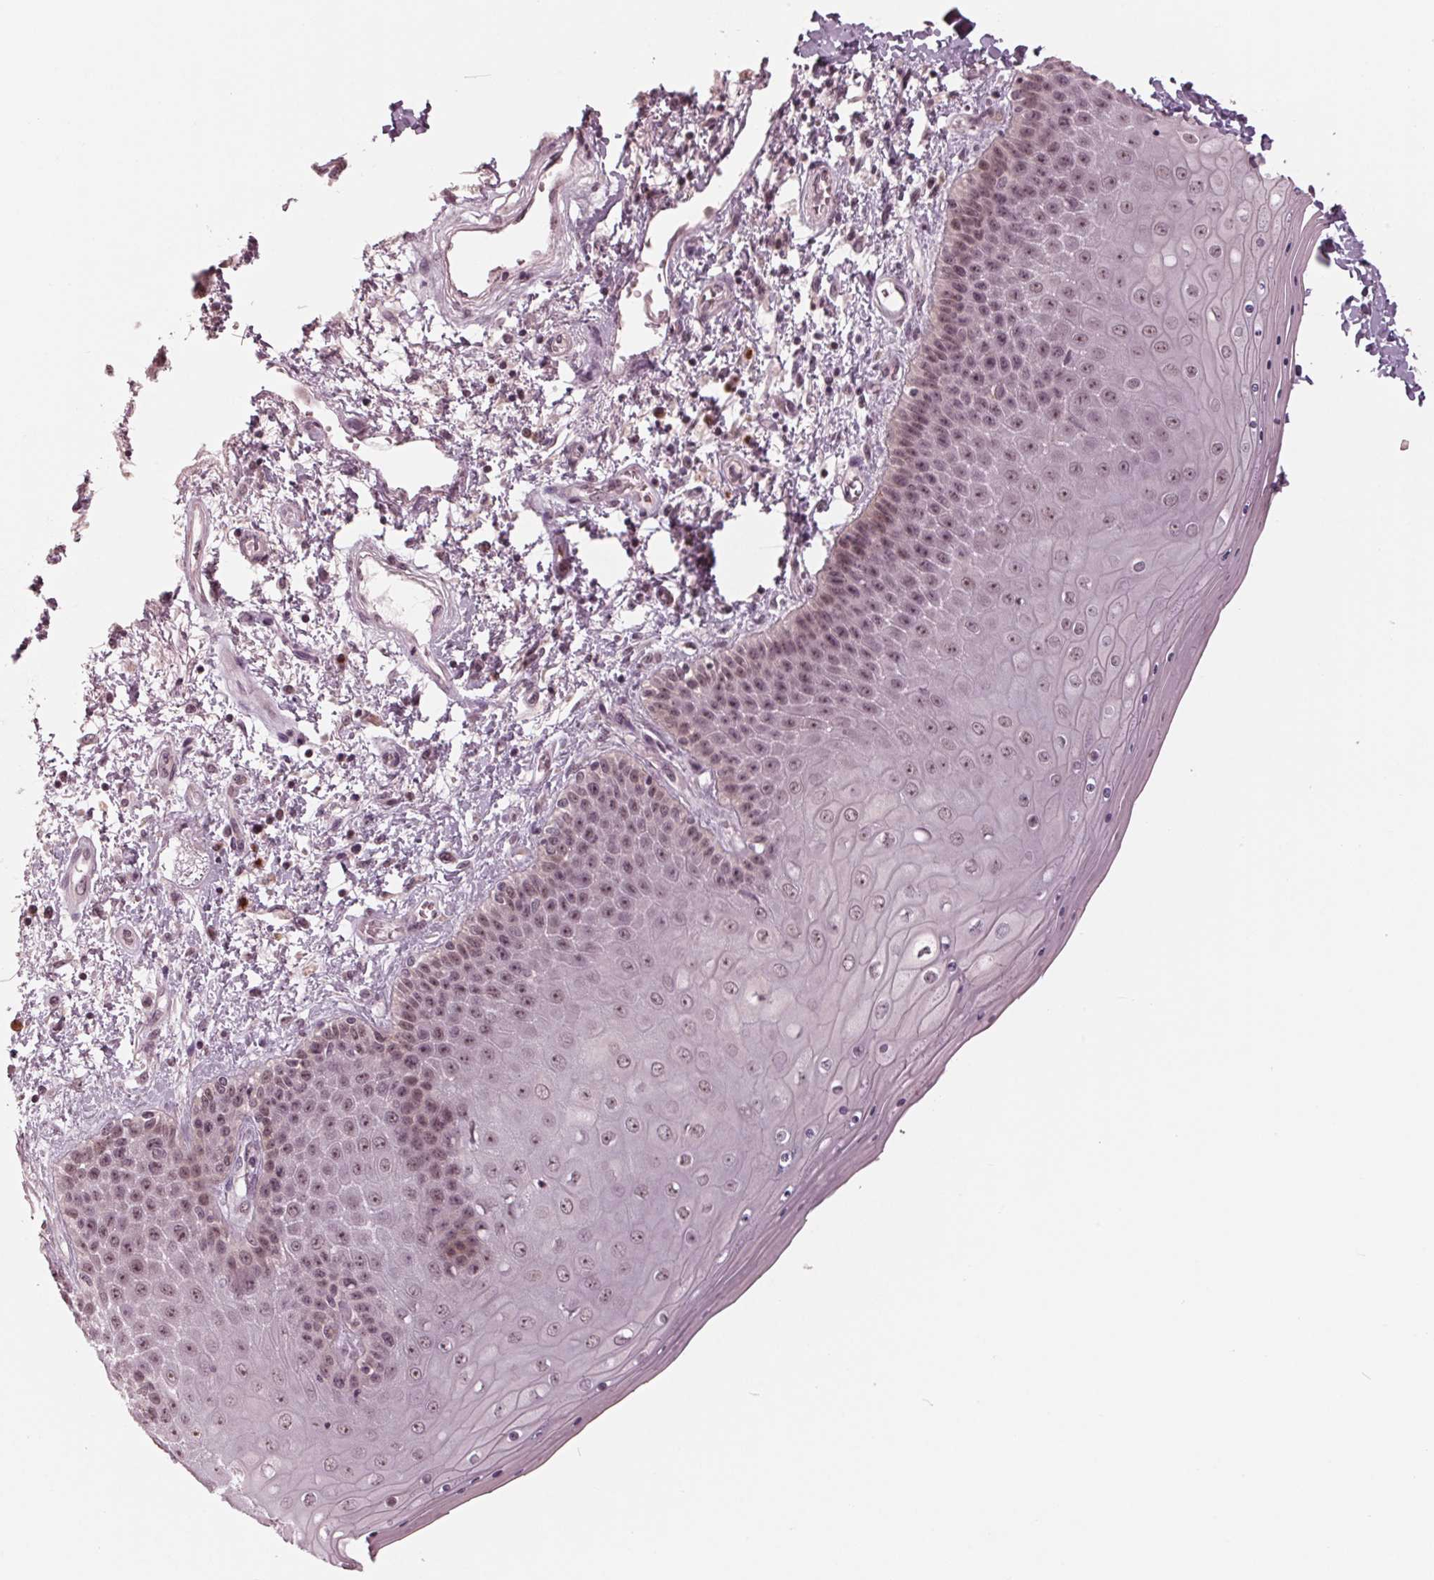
{"staining": {"intensity": "moderate", "quantity": ">75%", "location": "nuclear"}, "tissue": "skin", "cell_type": "Epidermal cells", "image_type": "normal", "snomed": [{"axis": "morphology", "description": "Normal tissue, NOS"}, {"axis": "topography", "description": "Anal"}], "caption": "IHC photomicrograph of benign skin stained for a protein (brown), which shows medium levels of moderate nuclear expression in approximately >75% of epidermal cells.", "gene": "SLX4", "patient": {"sex": "female", "age": 46}}